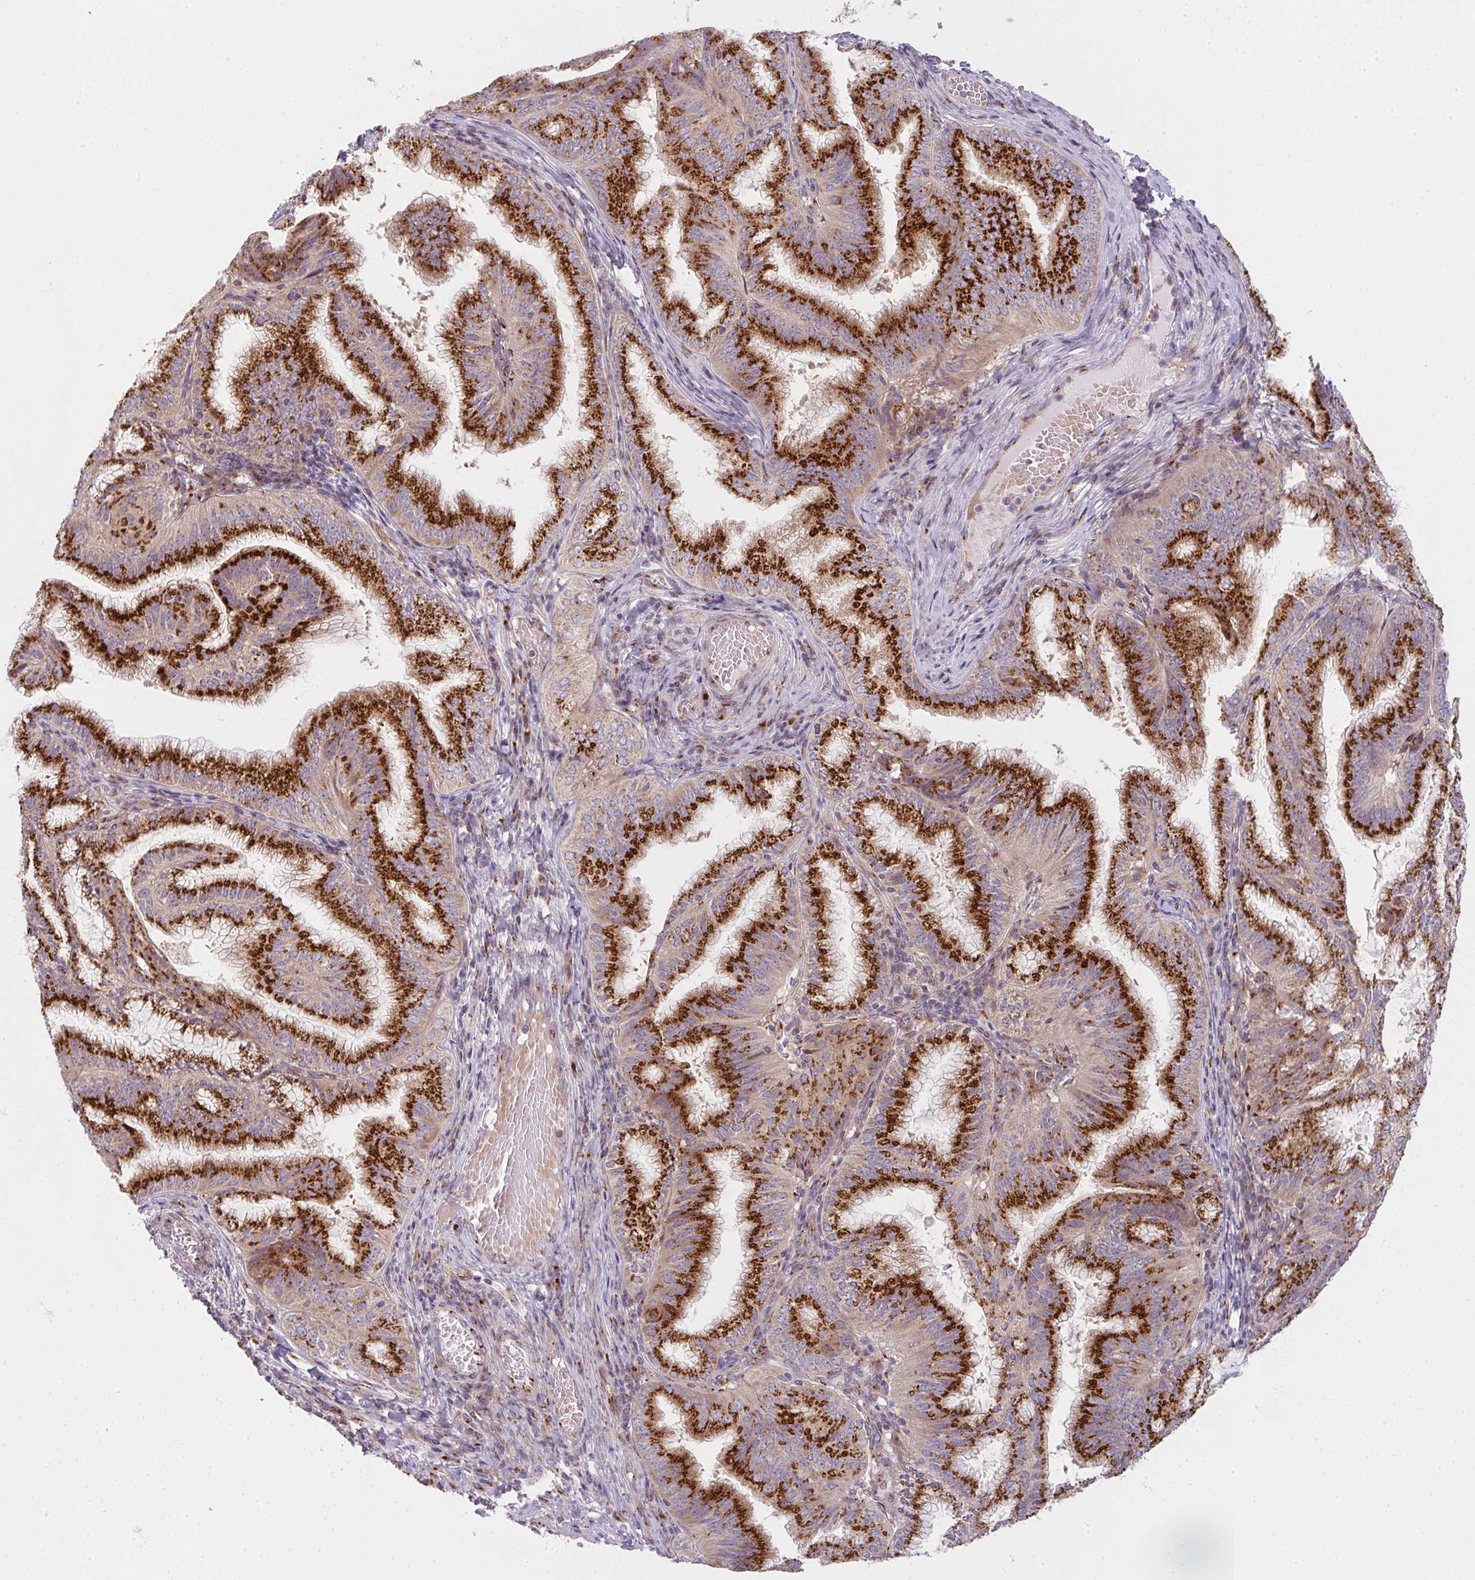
{"staining": {"intensity": "strong", "quantity": ">75%", "location": "cytoplasmic/membranous"}, "tissue": "endometrial cancer", "cell_type": "Tumor cells", "image_type": "cancer", "snomed": [{"axis": "morphology", "description": "Adenocarcinoma, NOS"}, {"axis": "topography", "description": "Endometrium"}], "caption": "Immunohistochemistry (IHC) (DAB) staining of human endometrial cancer (adenocarcinoma) displays strong cytoplasmic/membranous protein positivity in about >75% of tumor cells.", "gene": "GVQW3", "patient": {"sex": "female", "age": 49}}